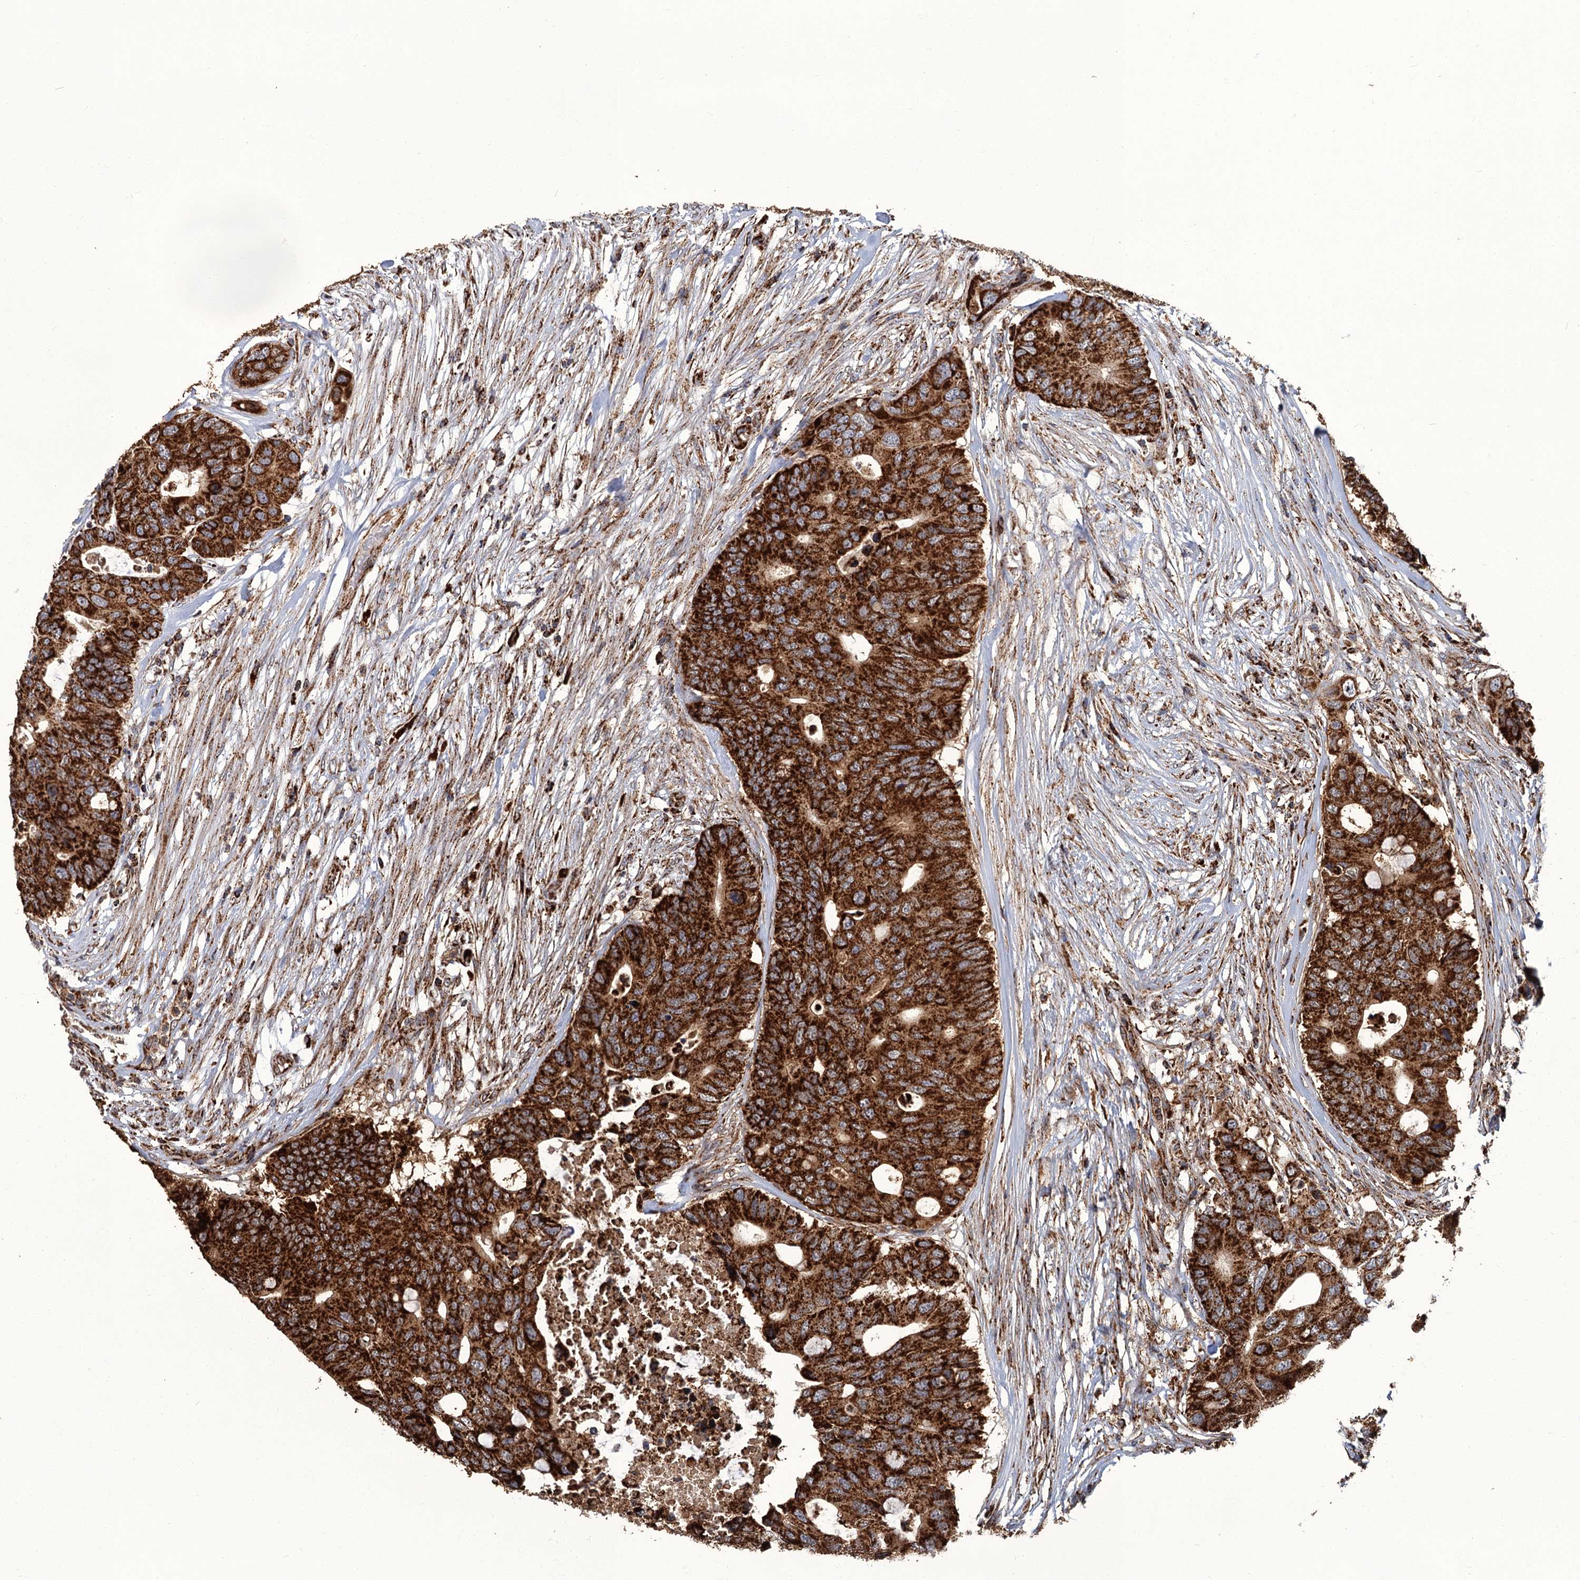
{"staining": {"intensity": "strong", "quantity": ">75%", "location": "cytoplasmic/membranous"}, "tissue": "colorectal cancer", "cell_type": "Tumor cells", "image_type": "cancer", "snomed": [{"axis": "morphology", "description": "Adenocarcinoma, NOS"}, {"axis": "topography", "description": "Colon"}], "caption": "Protein staining exhibits strong cytoplasmic/membranous expression in approximately >75% of tumor cells in colorectal adenocarcinoma.", "gene": "APH1A", "patient": {"sex": "male", "age": 71}}